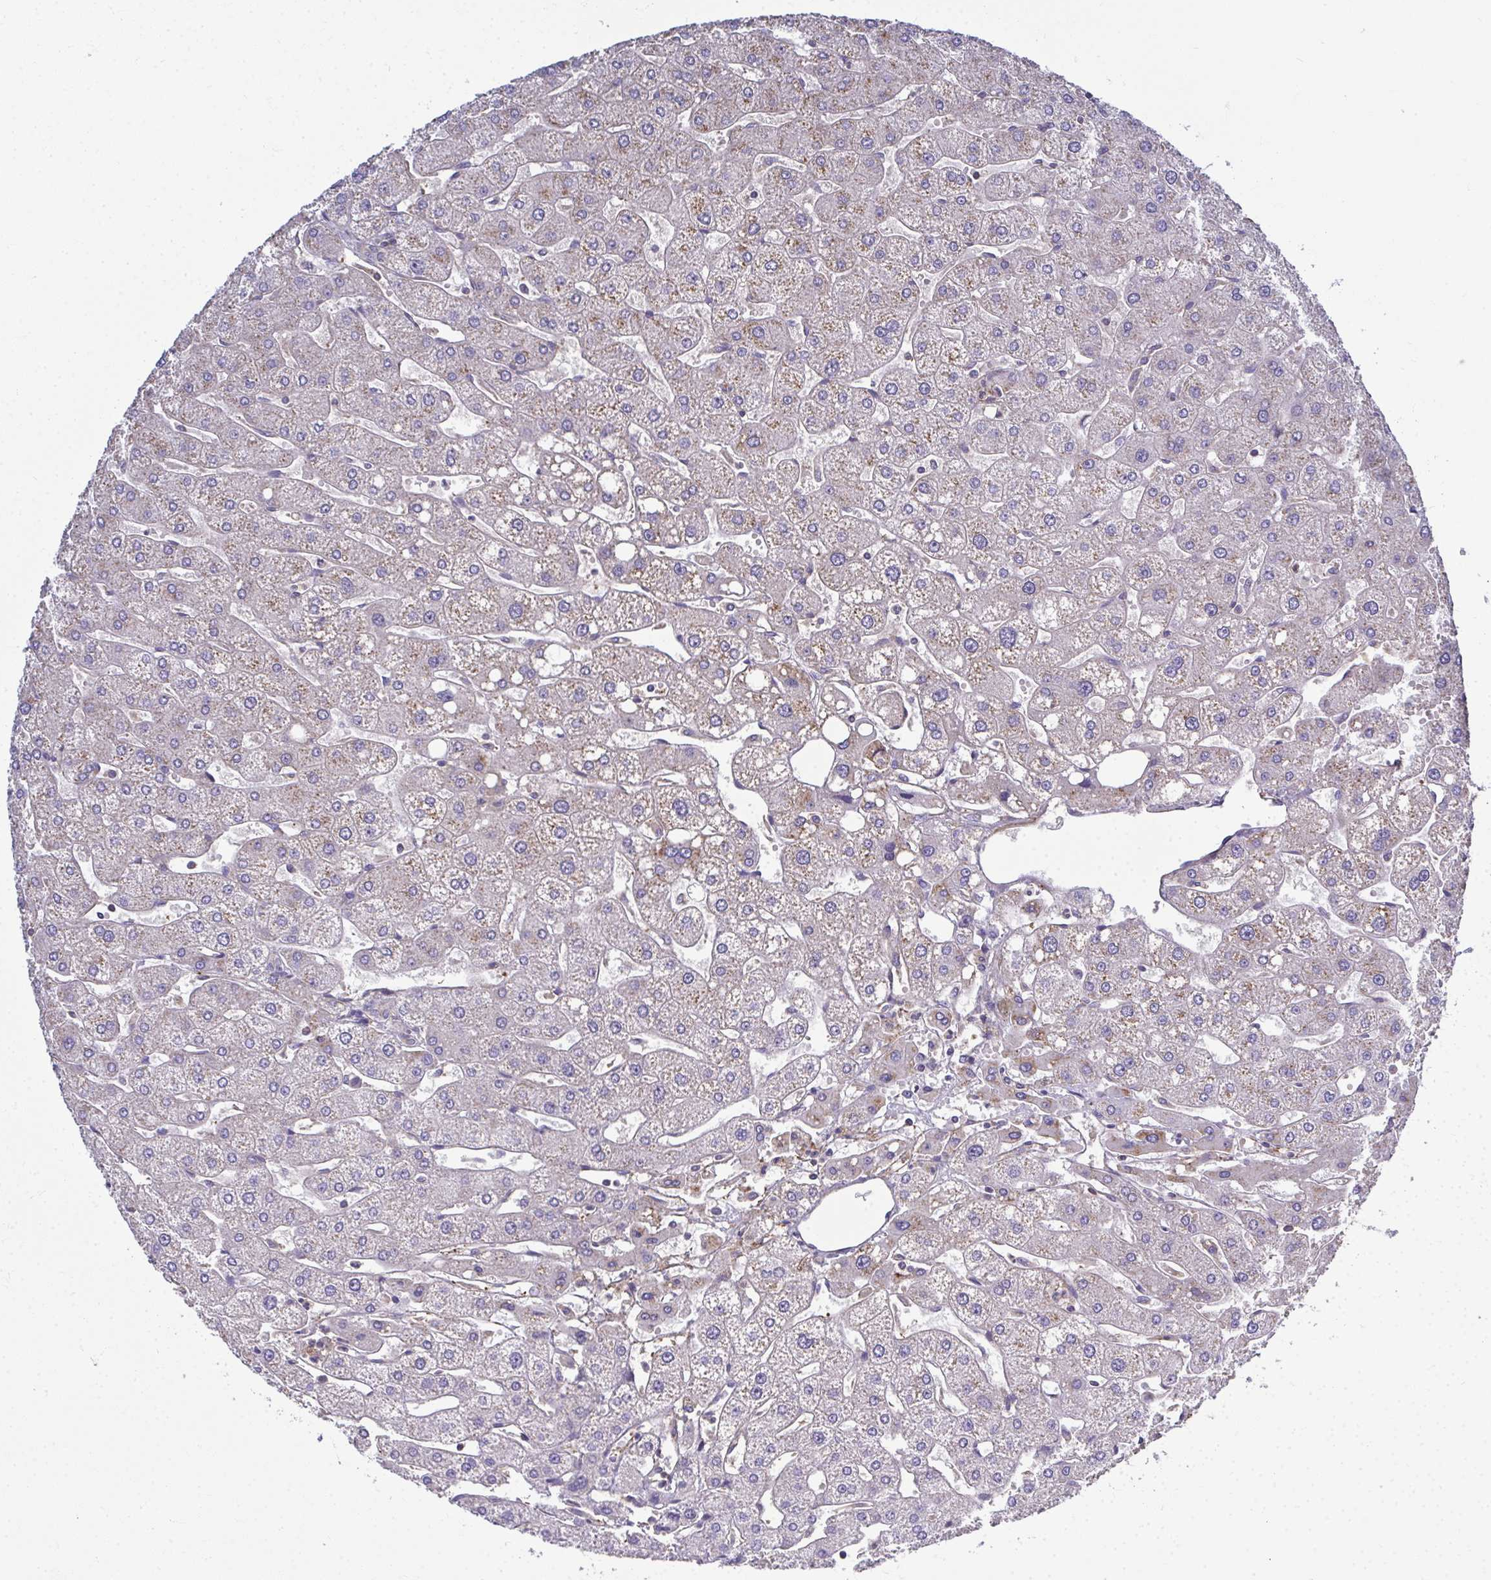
{"staining": {"intensity": "negative", "quantity": "none", "location": "none"}, "tissue": "liver", "cell_type": "Cholangiocytes", "image_type": "normal", "snomed": [{"axis": "morphology", "description": "Normal tissue, NOS"}, {"axis": "topography", "description": "Liver"}], "caption": "IHC image of normal liver: liver stained with DAB exhibits no significant protein staining in cholangiocytes. (DAB (3,3'-diaminobenzidine) IHC, high magnification).", "gene": "MYL1", "patient": {"sex": "male", "age": 67}}